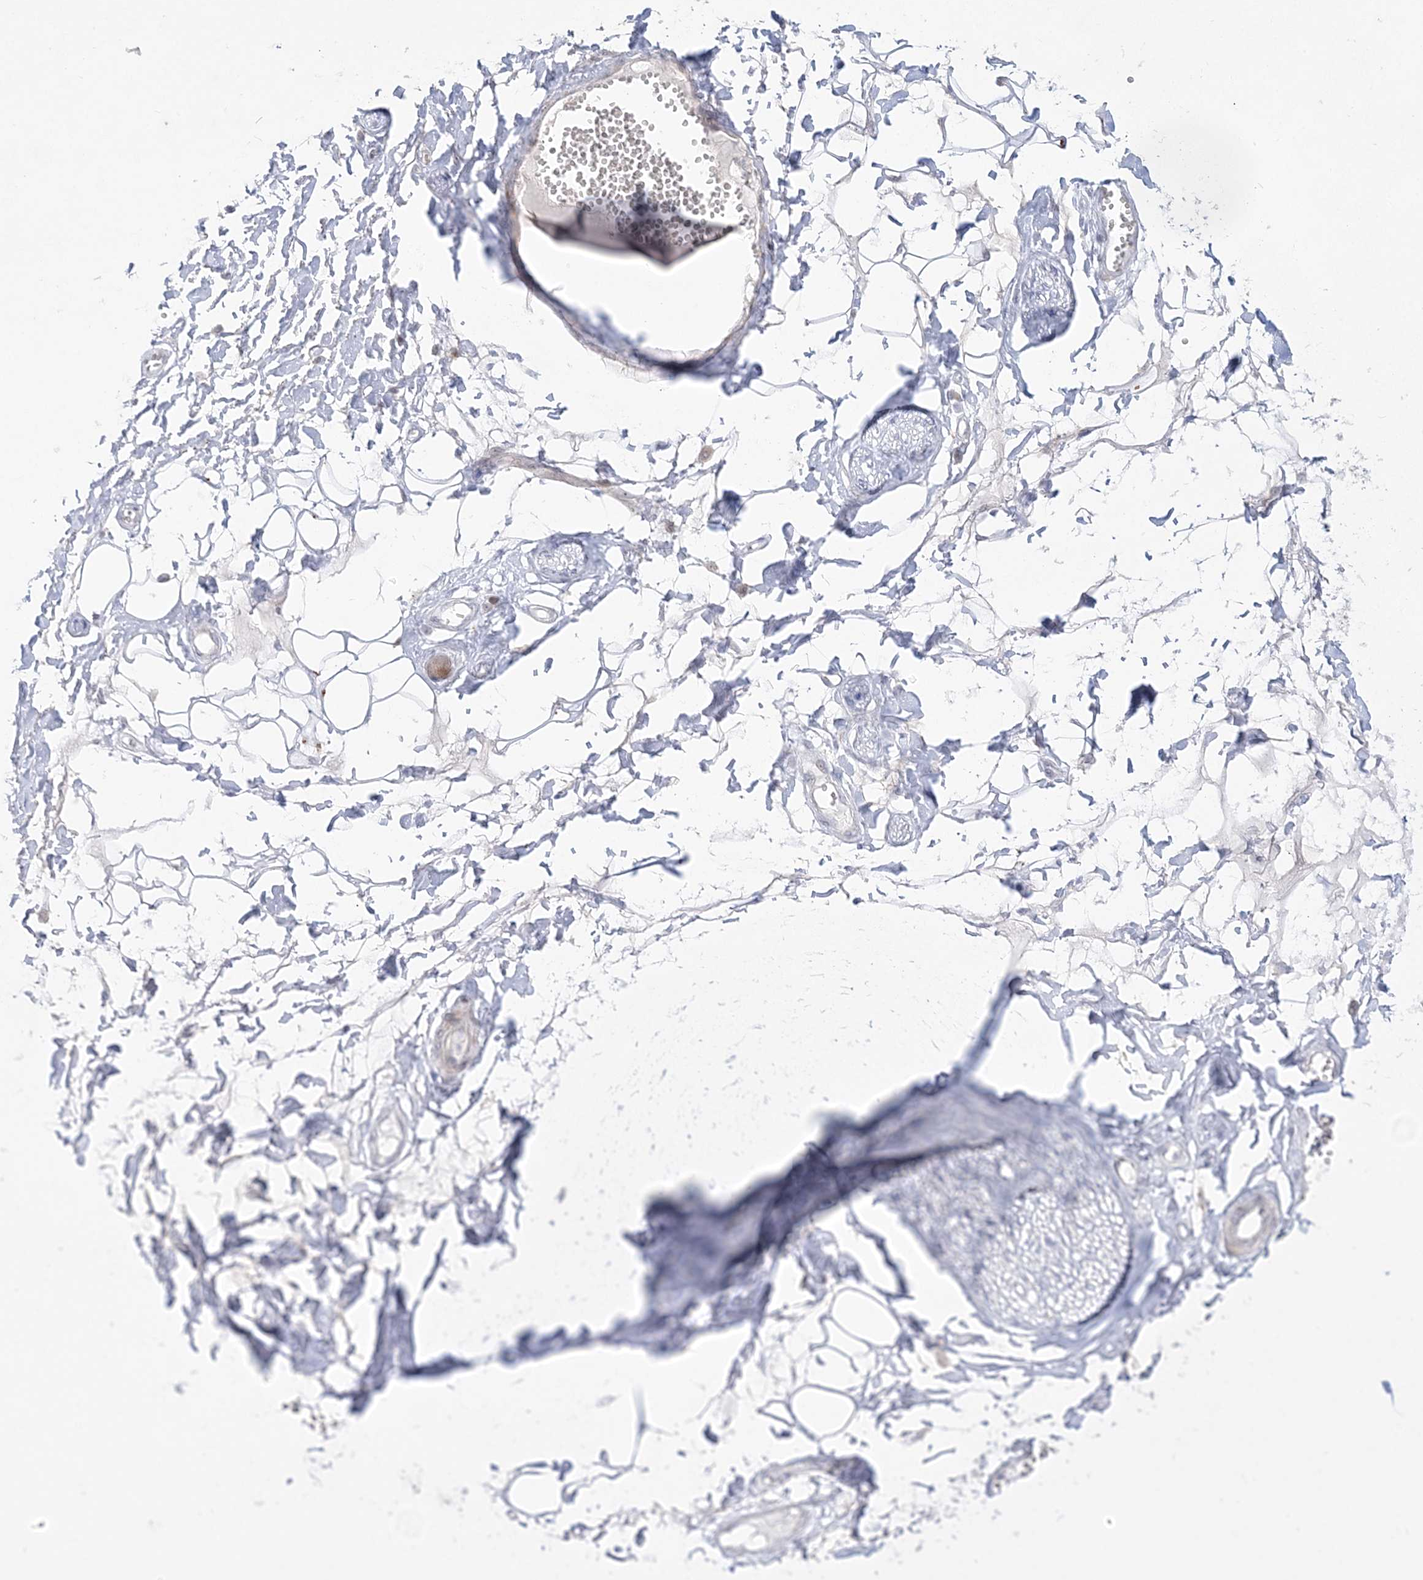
{"staining": {"intensity": "negative", "quantity": "none", "location": "none"}, "tissue": "adipose tissue", "cell_type": "Adipocytes", "image_type": "normal", "snomed": [{"axis": "morphology", "description": "Normal tissue, NOS"}, {"axis": "morphology", "description": "Inflammation, NOS"}, {"axis": "topography", "description": "Salivary gland"}, {"axis": "topography", "description": "Peripheral nerve tissue"}], "caption": "IHC image of unremarkable adipose tissue stained for a protein (brown), which reveals no staining in adipocytes. Brightfield microscopy of IHC stained with DAB (3,3'-diaminobenzidine) (brown) and hematoxylin (blue), captured at high magnification.", "gene": "SH3BP4", "patient": {"sex": "female", "age": 75}}